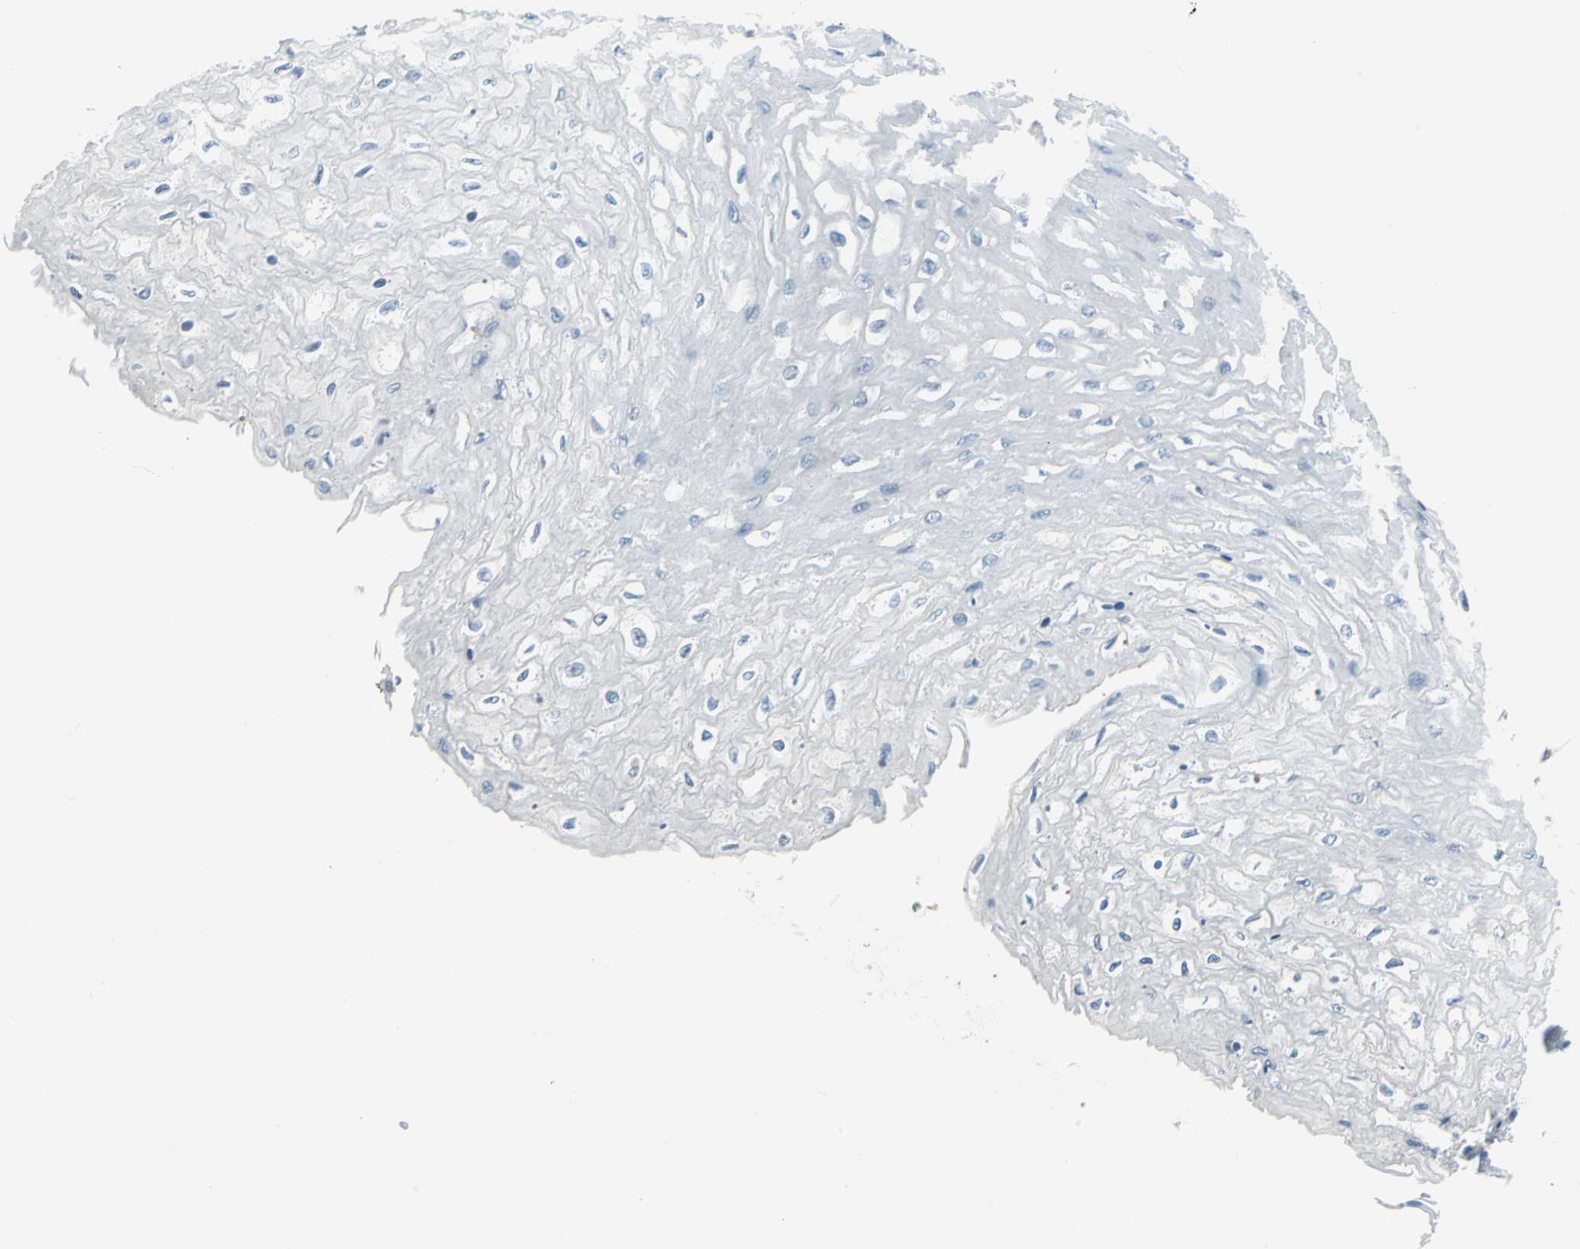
{"staining": {"intensity": "moderate", "quantity": "<25%", "location": "cytoplasmic/membranous"}, "tissue": "esophagus", "cell_type": "Squamous epithelial cells", "image_type": "normal", "snomed": [{"axis": "morphology", "description": "Normal tissue, NOS"}, {"axis": "topography", "description": "Esophagus"}], "caption": "This is a photomicrograph of immunohistochemistry (IHC) staining of benign esophagus, which shows moderate staining in the cytoplasmic/membranous of squamous epithelial cells.", "gene": "DNAI2", "patient": {"sex": "female", "age": 72}}